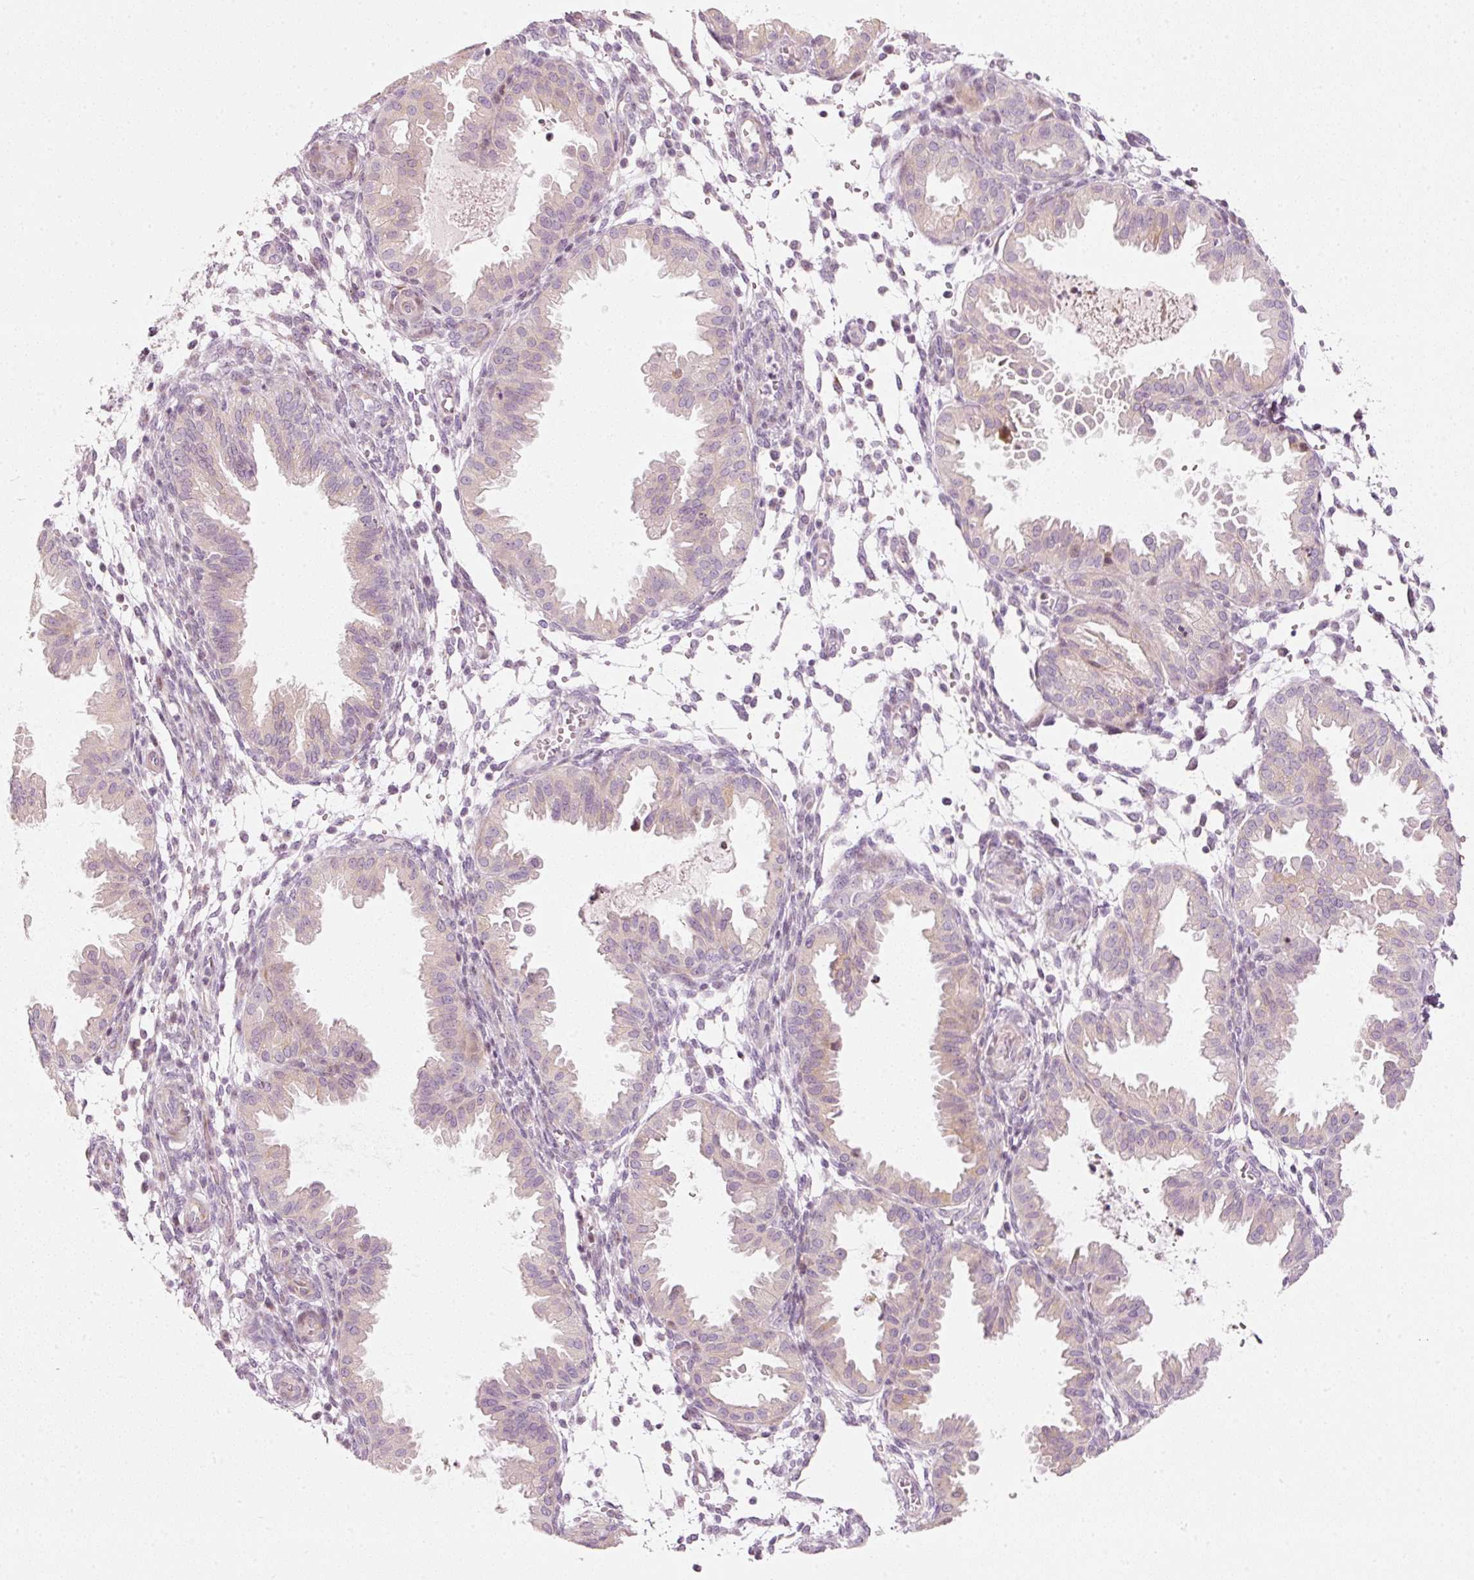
{"staining": {"intensity": "negative", "quantity": "none", "location": "none"}, "tissue": "endometrium", "cell_type": "Cells in endometrial stroma", "image_type": "normal", "snomed": [{"axis": "morphology", "description": "Normal tissue, NOS"}, {"axis": "topography", "description": "Endometrium"}], "caption": "Cells in endometrial stroma show no significant expression in benign endometrium. (IHC, brightfield microscopy, high magnification).", "gene": "SLC20A1", "patient": {"sex": "female", "age": 33}}